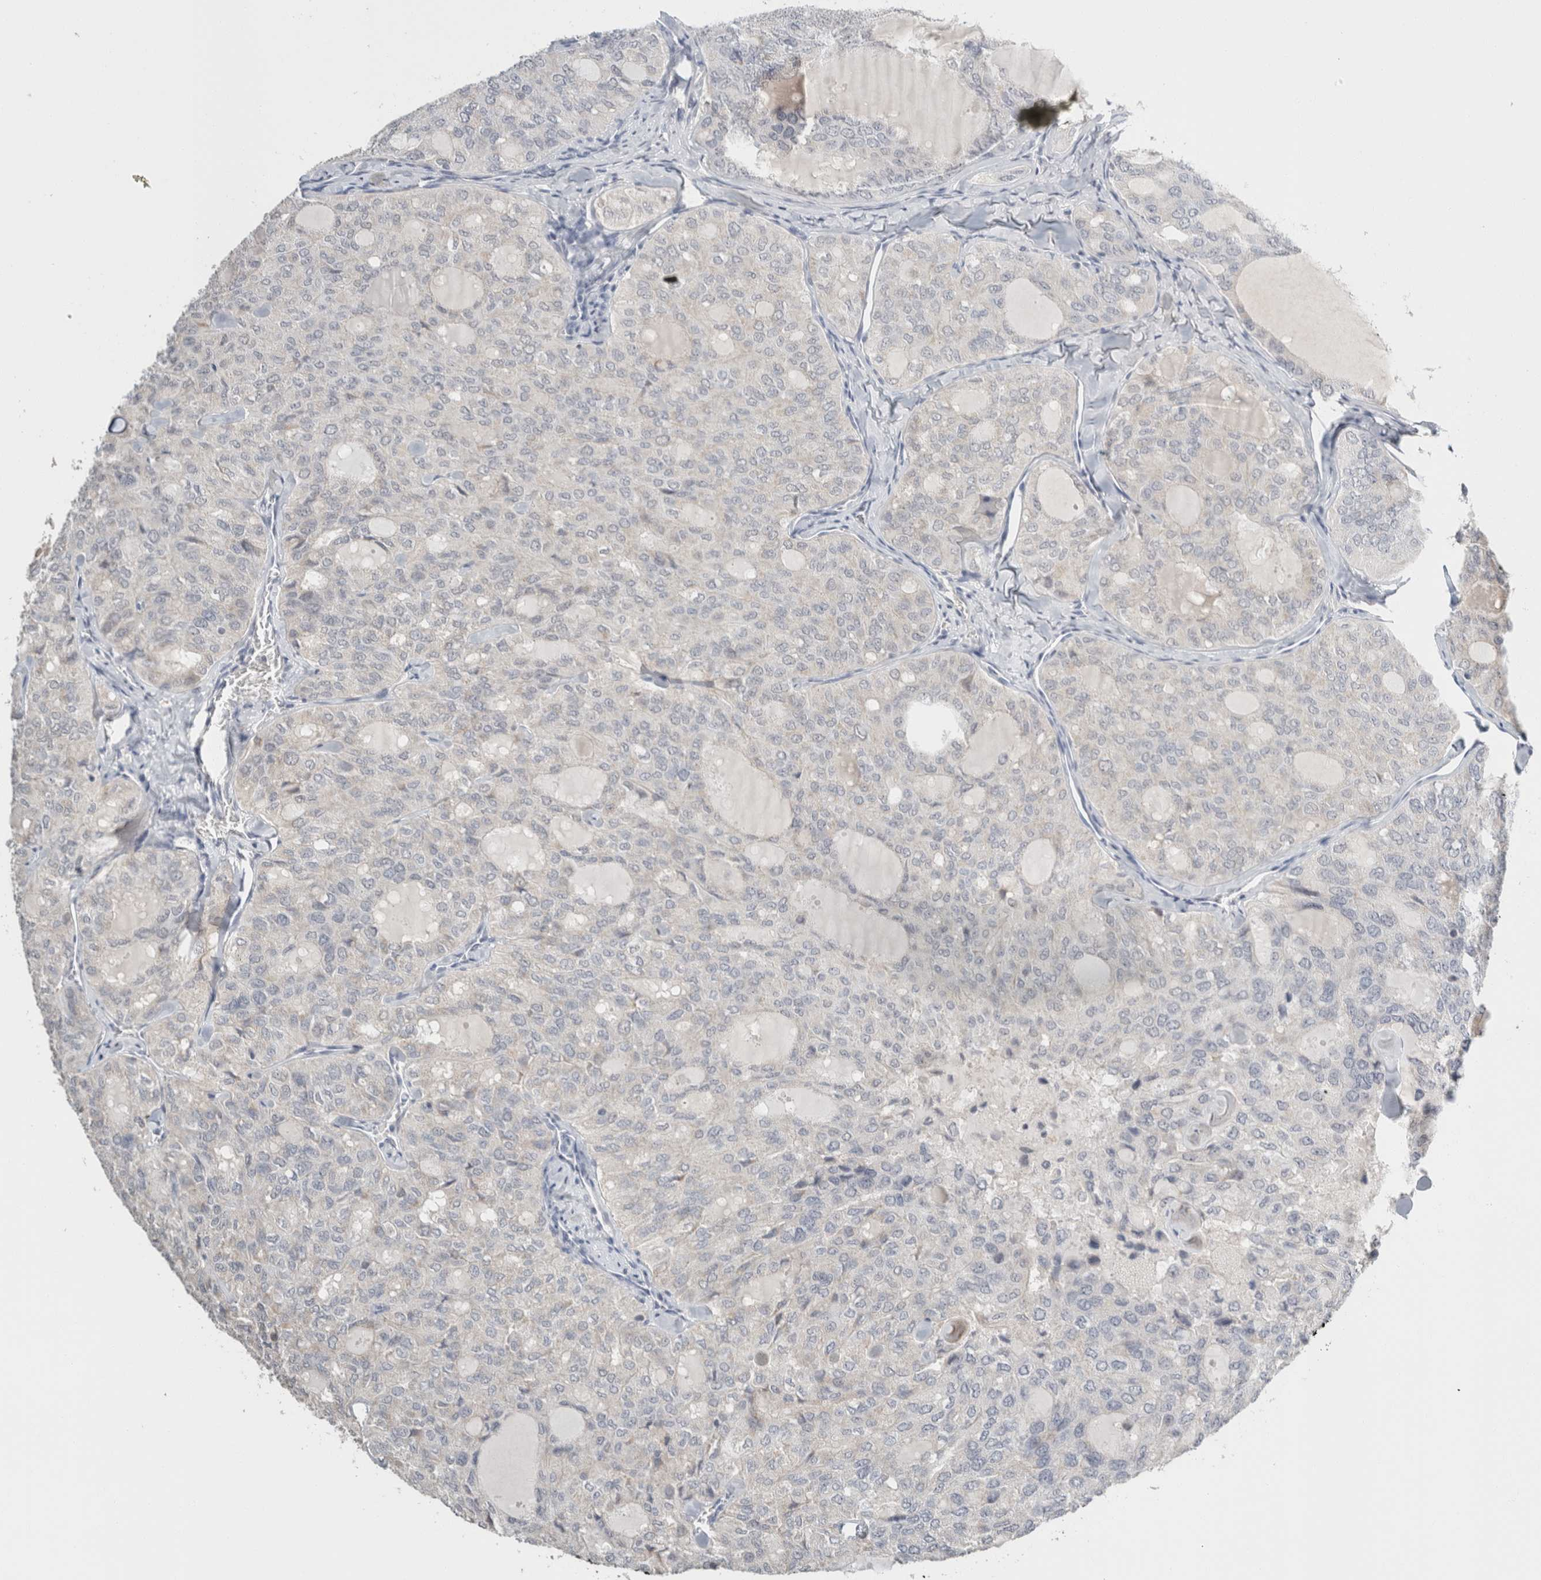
{"staining": {"intensity": "negative", "quantity": "none", "location": "none"}, "tissue": "thyroid cancer", "cell_type": "Tumor cells", "image_type": "cancer", "snomed": [{"axis": "morphology", "description": "Follicular adenoma carcinoma, NOS"}, {"axis": "topography", "description": "Thyroid gland"}], "caption": "Human thyroid follicular adenoma carcinoma stained for a protein using immunohistochemistry shows no positivity in tumor cells.", "gene": "CRAT", "patient": {"sex": "male", "age": 75}}